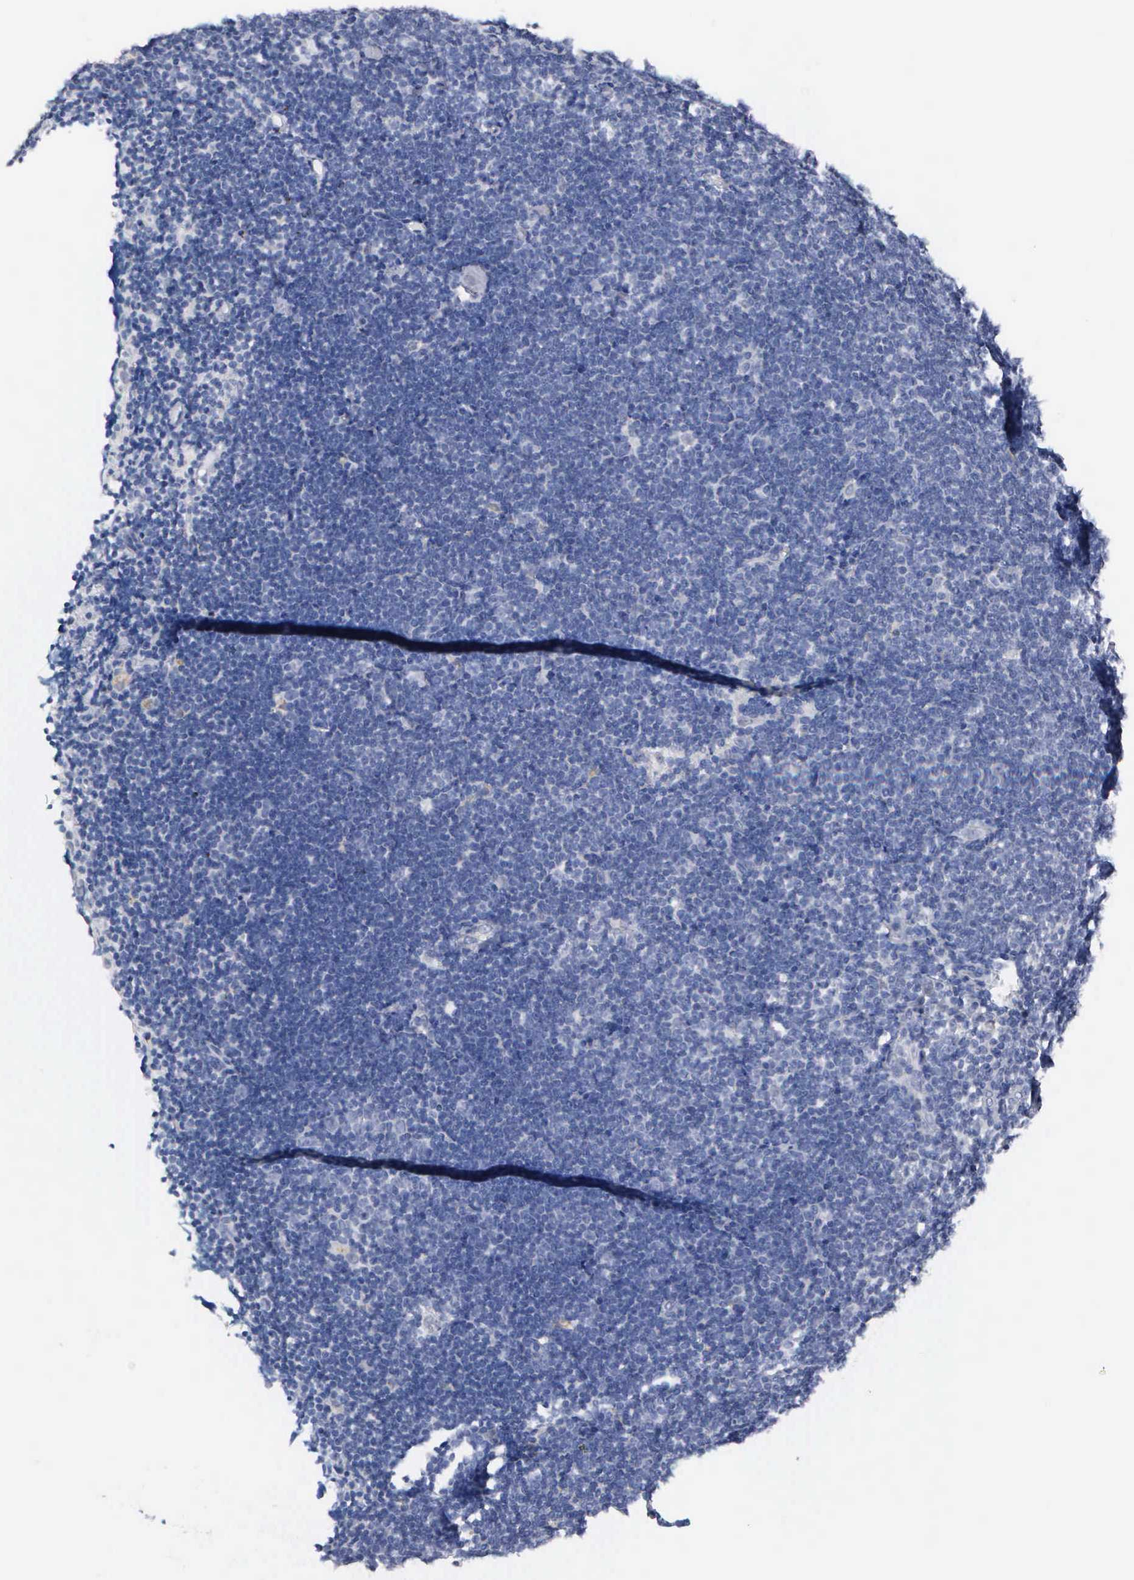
{"staining": {"intensity": "negative", "quantity": "none", "location": "none"}, "tissue": "lymphoma", "cell_type": "Tumor cells", "image_type": "cancer", "snomed": [{"axis": "morphology", "description": "Malignant lymphoma, non-Hodgkin's type, Low grade"}, {"axis": "topography", "description": "Lymph node"}], "caption": "Micrograph shows no protein staining in tumor cells of malignant lymphoma, non-Hodgkin's type (low-grade) tissue.", "gene": "ASPHD2", "patient": {"sex": "female", "age": 51}}